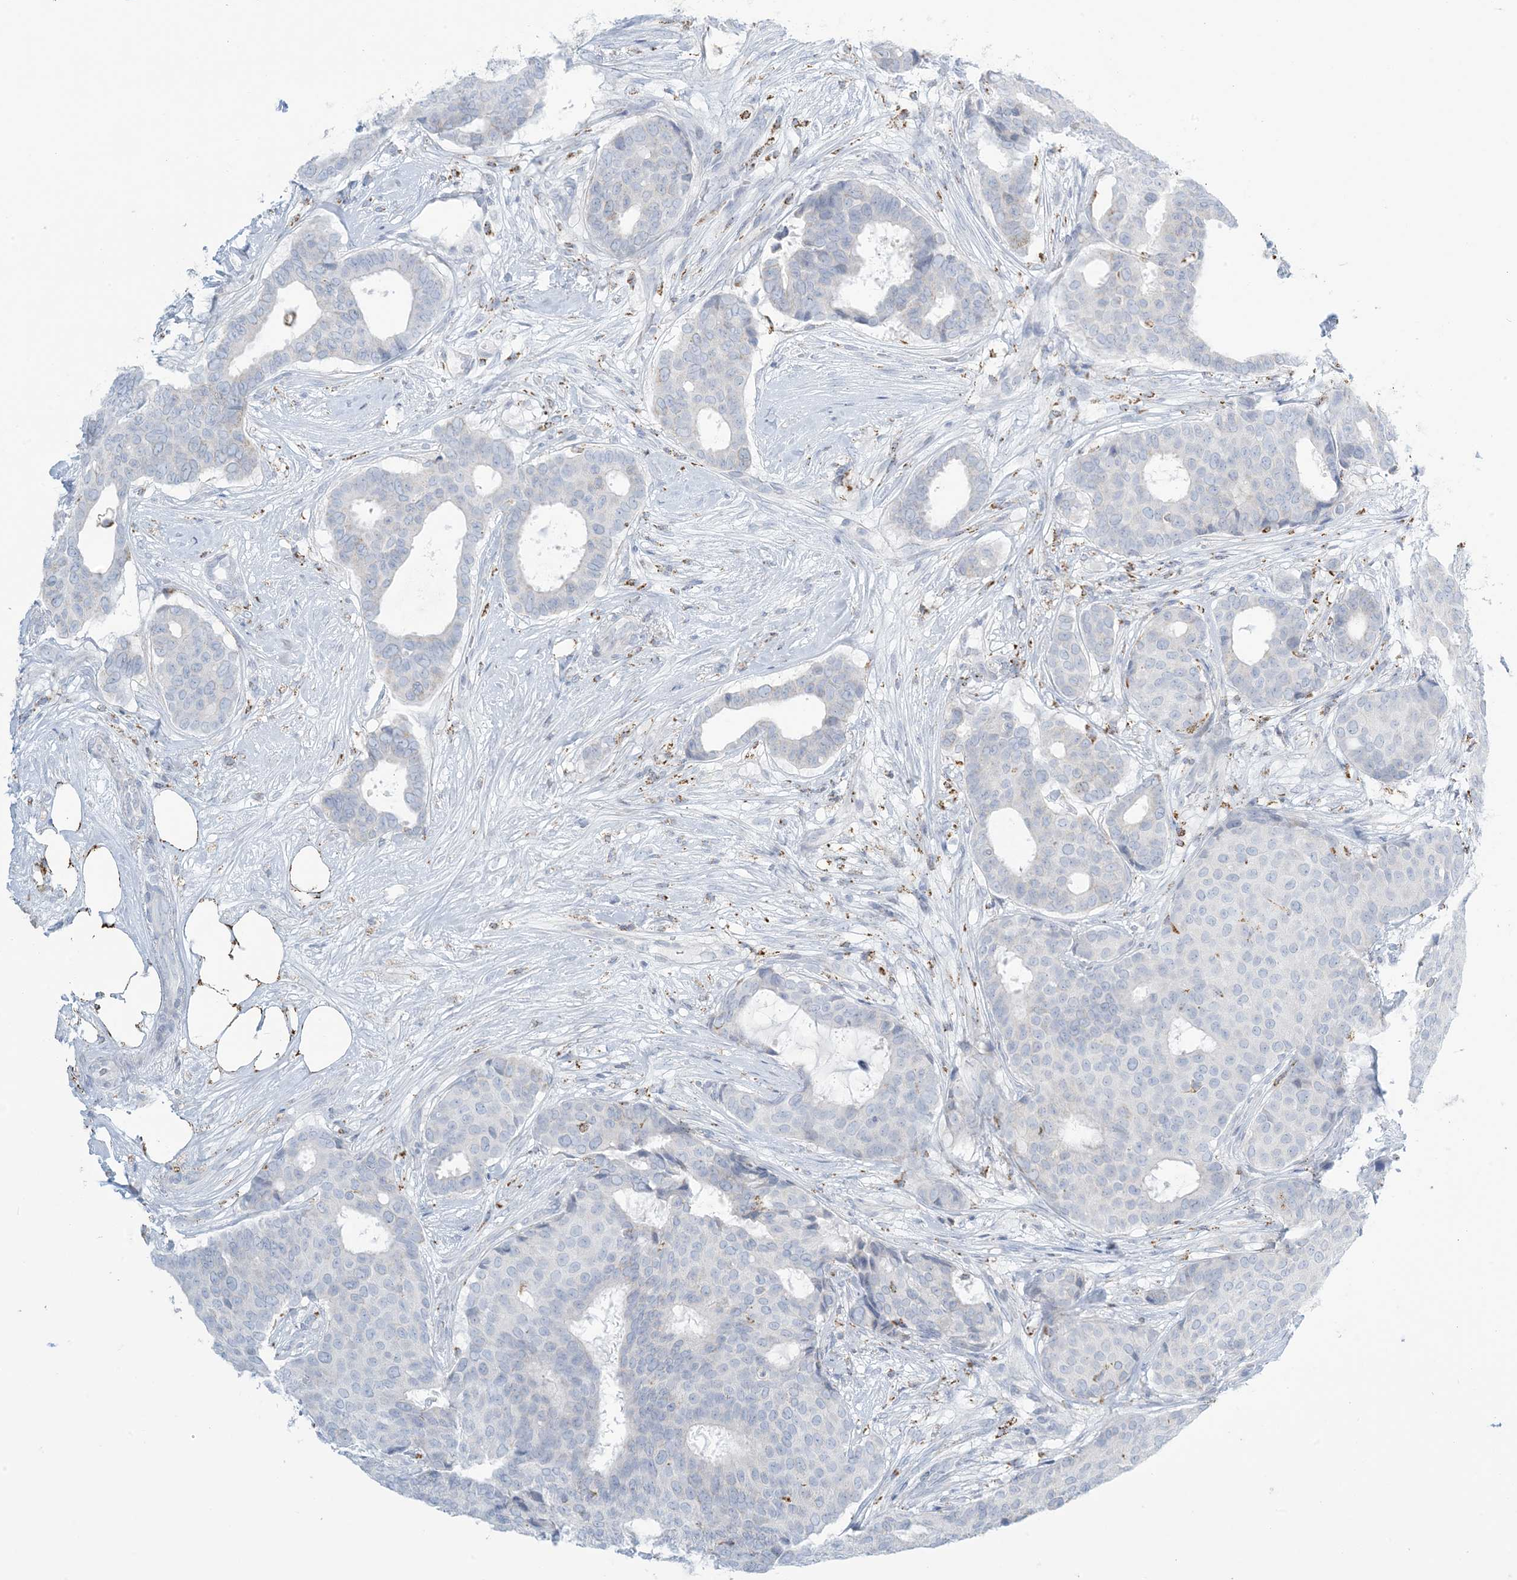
{"staining": {"intensity": "negative", "quantity": "none", "location": "none"}, "tissue": "breast cancer", "cell_type": "Tumor cells", "image_type": "cancer", "snomed": [{"axis": "morphology", "description": "Duct carcinoma"}, {"axis": "topography", "description": "Breast"}], "caption": "Tumor cells are negative for brown protein staining in intraductal carcinoma (breast). (Brightfield microscopy of DAB immunohistochemistry at high magnification).", "gene": "ZDHHC4", "patient": {"sex": "female", "age": 75}}